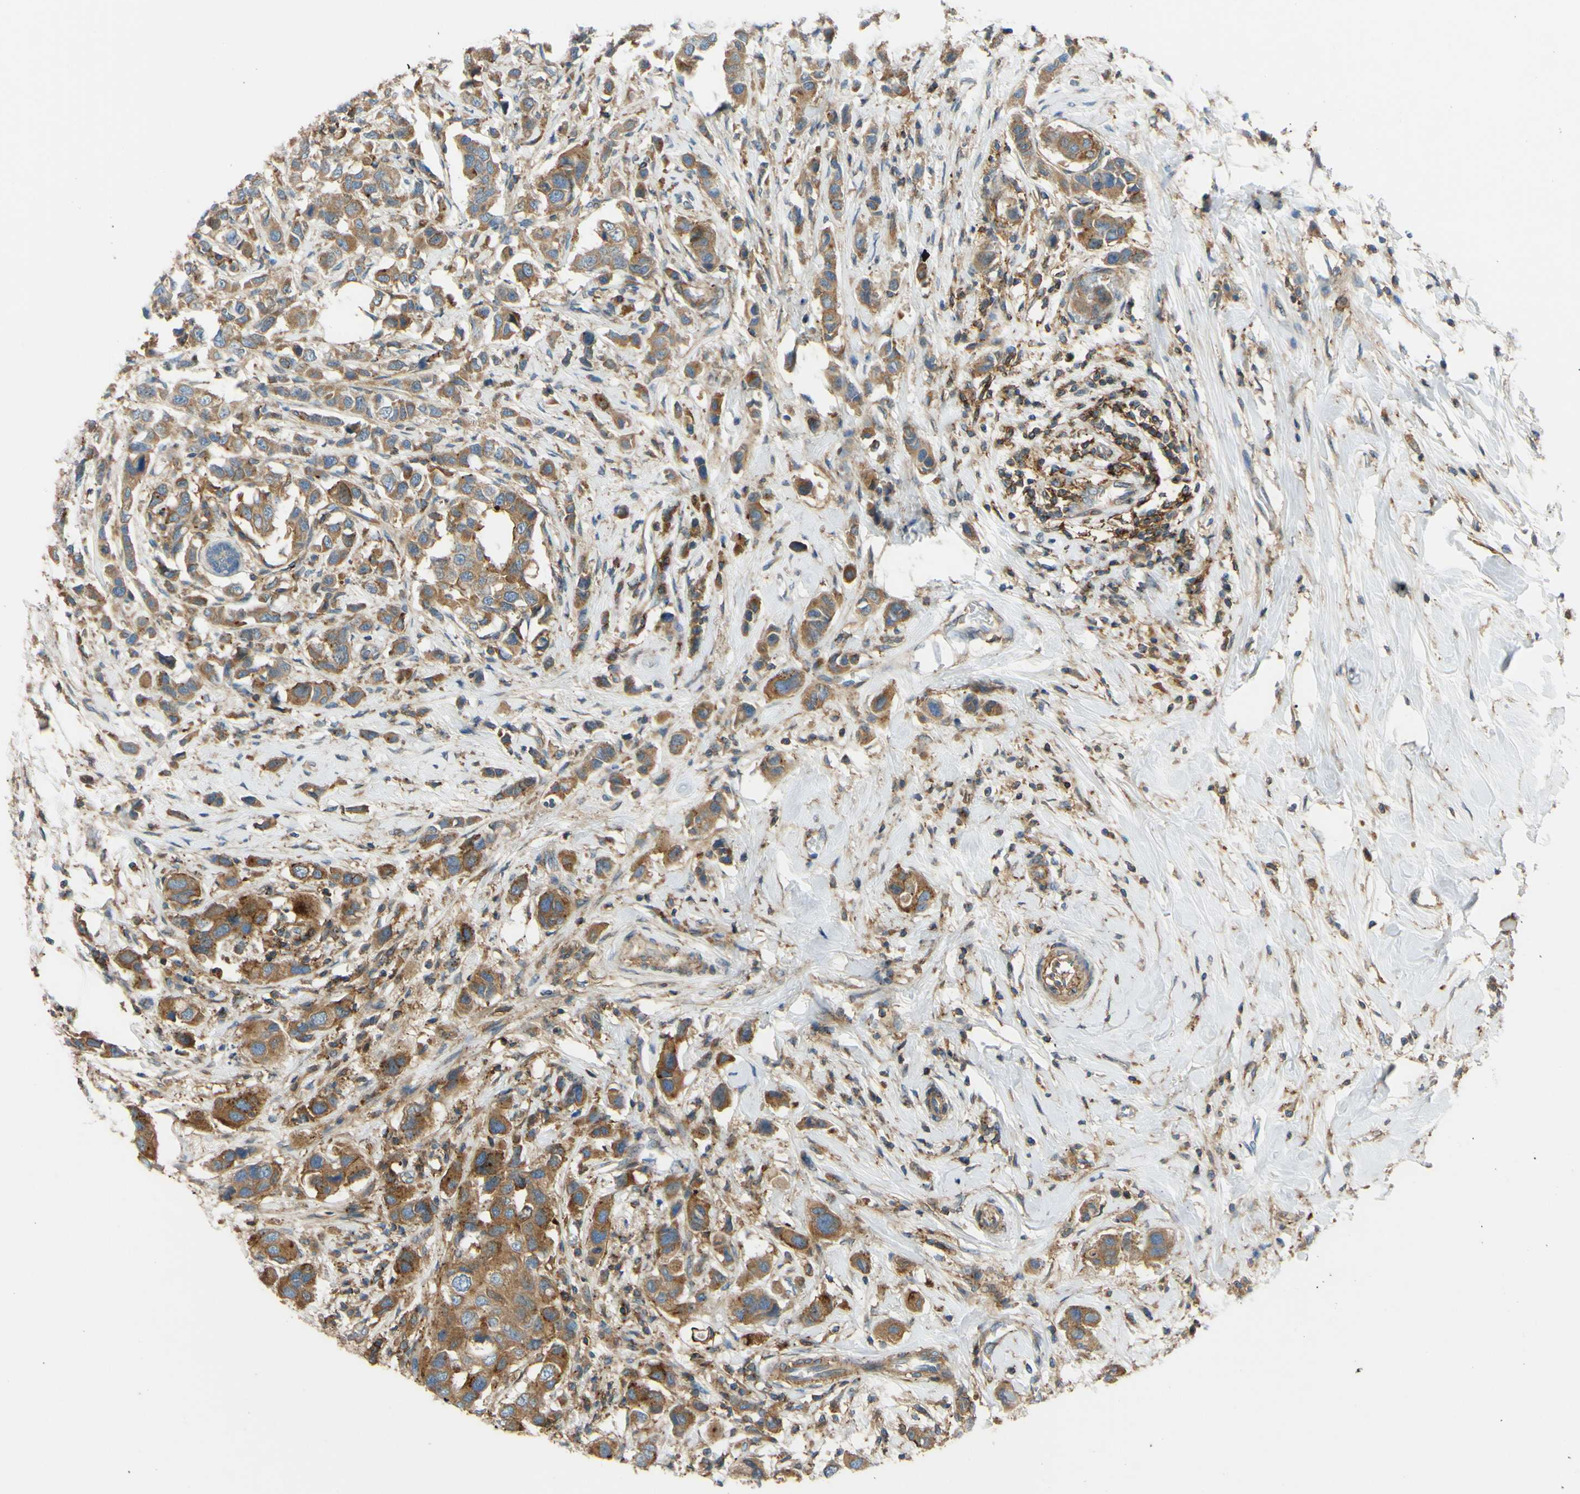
{"staining": {"intensity": "moderate", "quantity": ">75%", "location": "cytoplasmic/membranous"}, "tissue": "breast cancer", "cell_type": "Tumor cells", "image_type": "cancer", "snomed": [{"axis": "morphology", "description": "Normal tissue, NOS"}, {"axis": "morphology", "description": "Duct carcinoma"}, {"axis": "topography", "description": "Breast"}], "caption": "Breast cancer stained for a protein (brown) exhibits moderate cytoplasmic/membranous positive expression in approximately >75% of tumor cells.", "gene": "POR", "patient": {"sex": "female", "age": 50}}